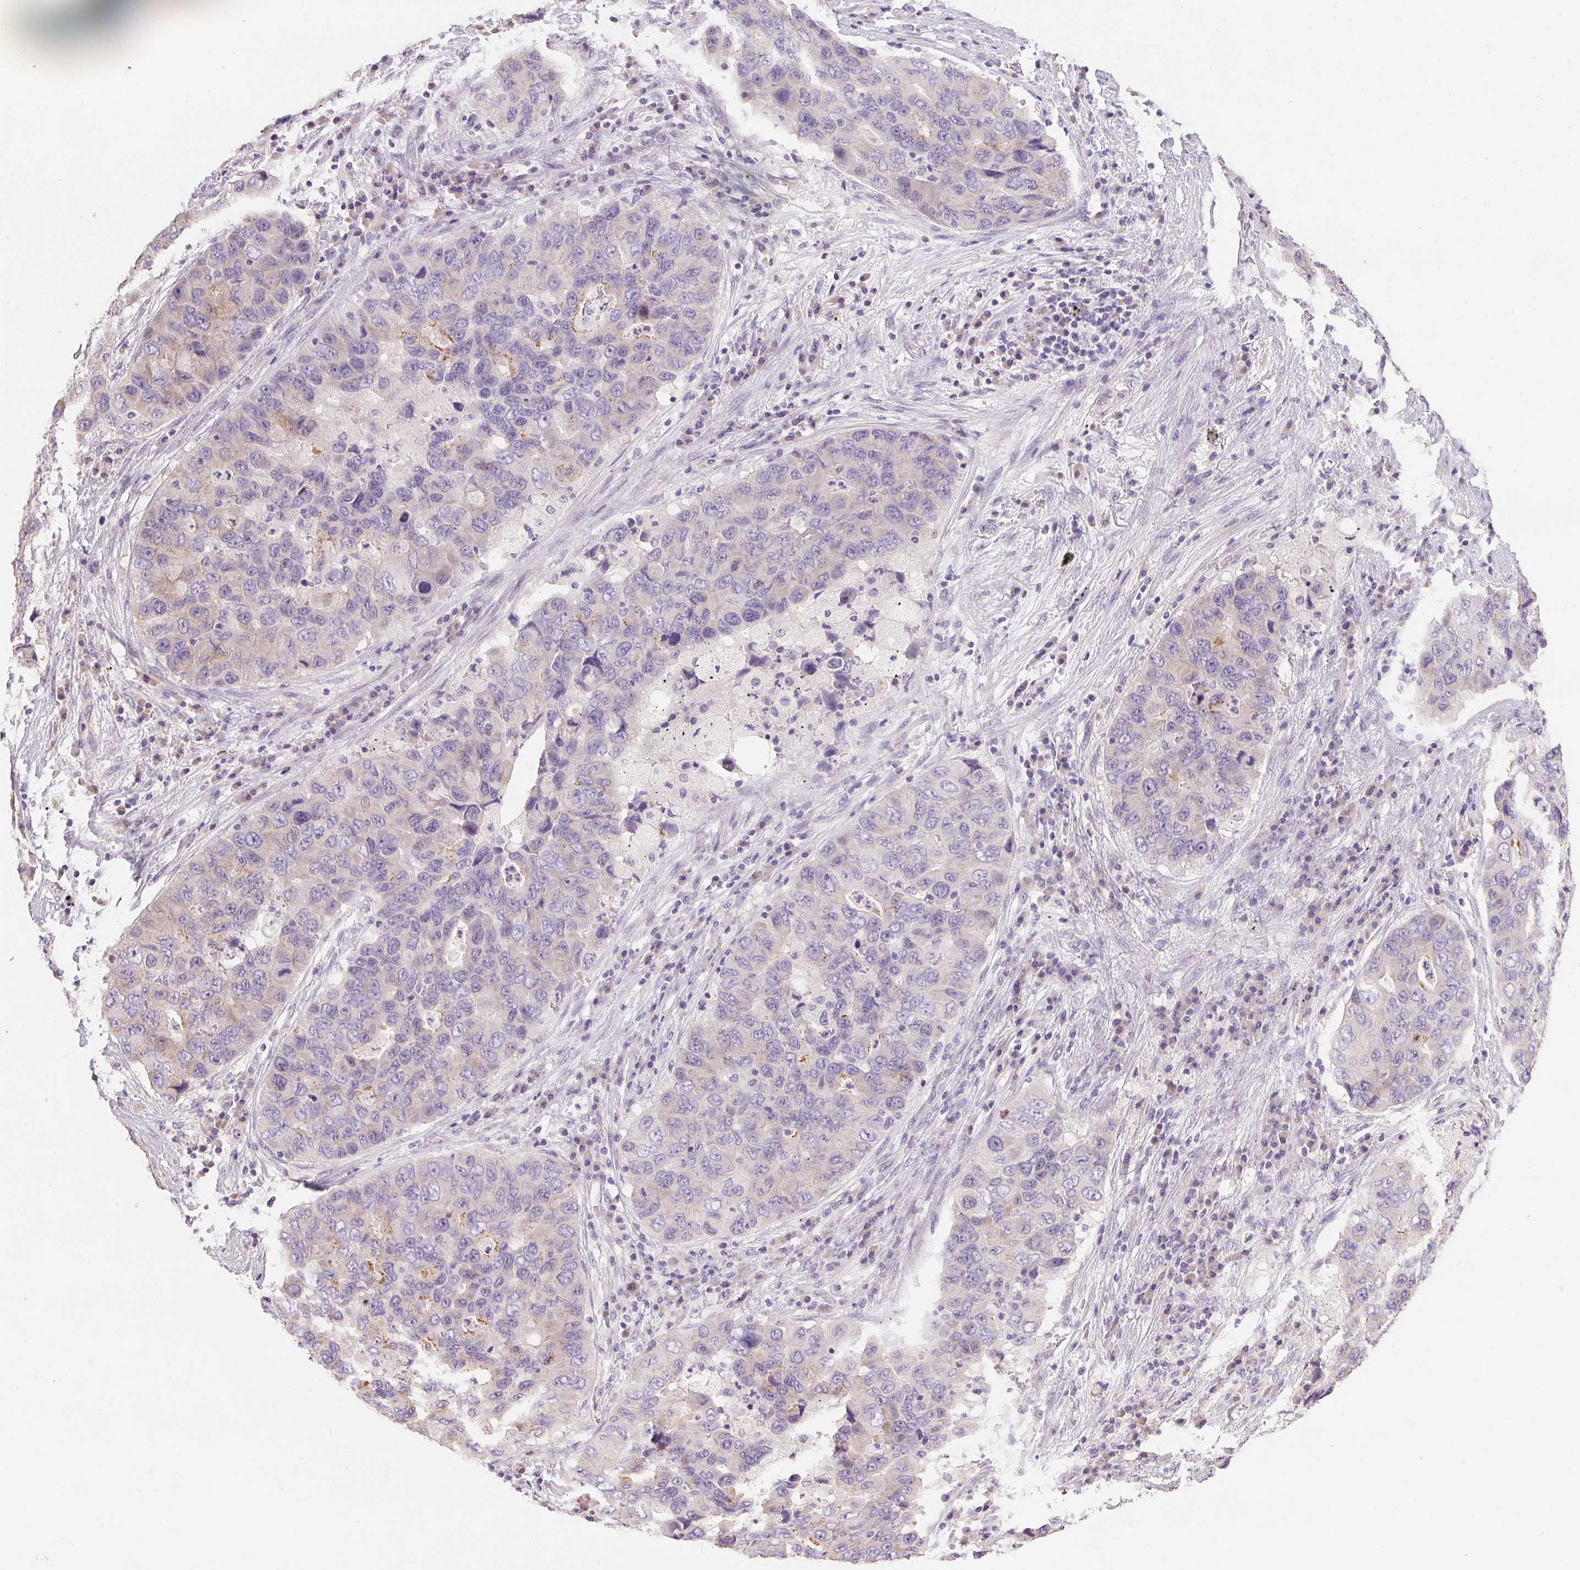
{"staining": {"intensity": "negative", "quantity": "none", "location": "none"}, "tissue": "lung cancer", "cell_type": "Tumor cells", "image_type": "cancer", "snomed": [{"axis": "morphology", "description": "Adenocarcinoma, NOS"}, {"axis": "morphology", "description": "Adenocarcinoma, metastatic, NOS"}, {"axis": "topography", "description": "Lymph node"}, {"axis": "topography", "description": "Lung"}], "caption": "This is an immunohistochemistry histopathology image of lung adenocarcinoma. There is no positivity in tumor cells.", "gene": "SPACA9", "patient": {"sex": "female", "age": 54}}